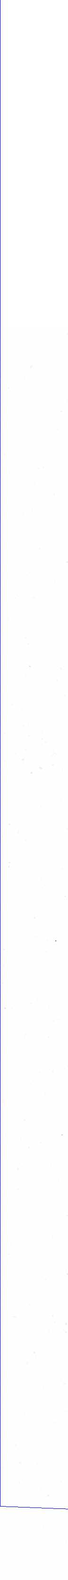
{"staining": {"intensity": "negative", "quantity": "none", "location": "none"}, "tissue": "adipose tissue", "cell_type": "Adipocytes", "image_type": "normal", "snomed": [{"axis": "morphology", "description": "Normal tissue, NOS"}, {"axis": "topography", "description": "Breast"}], "caption": "Photomicrograph shows no significant protein positivity in adipocytes of unremarkable adipose tissue. The staining is performed using DAB (3,3'-diaminobenzidine) brown chromogen with nuclei counter-stained in using hematoxylin.", "gene": "ESR1", "patient": {"sex": "female", "age": 45}}